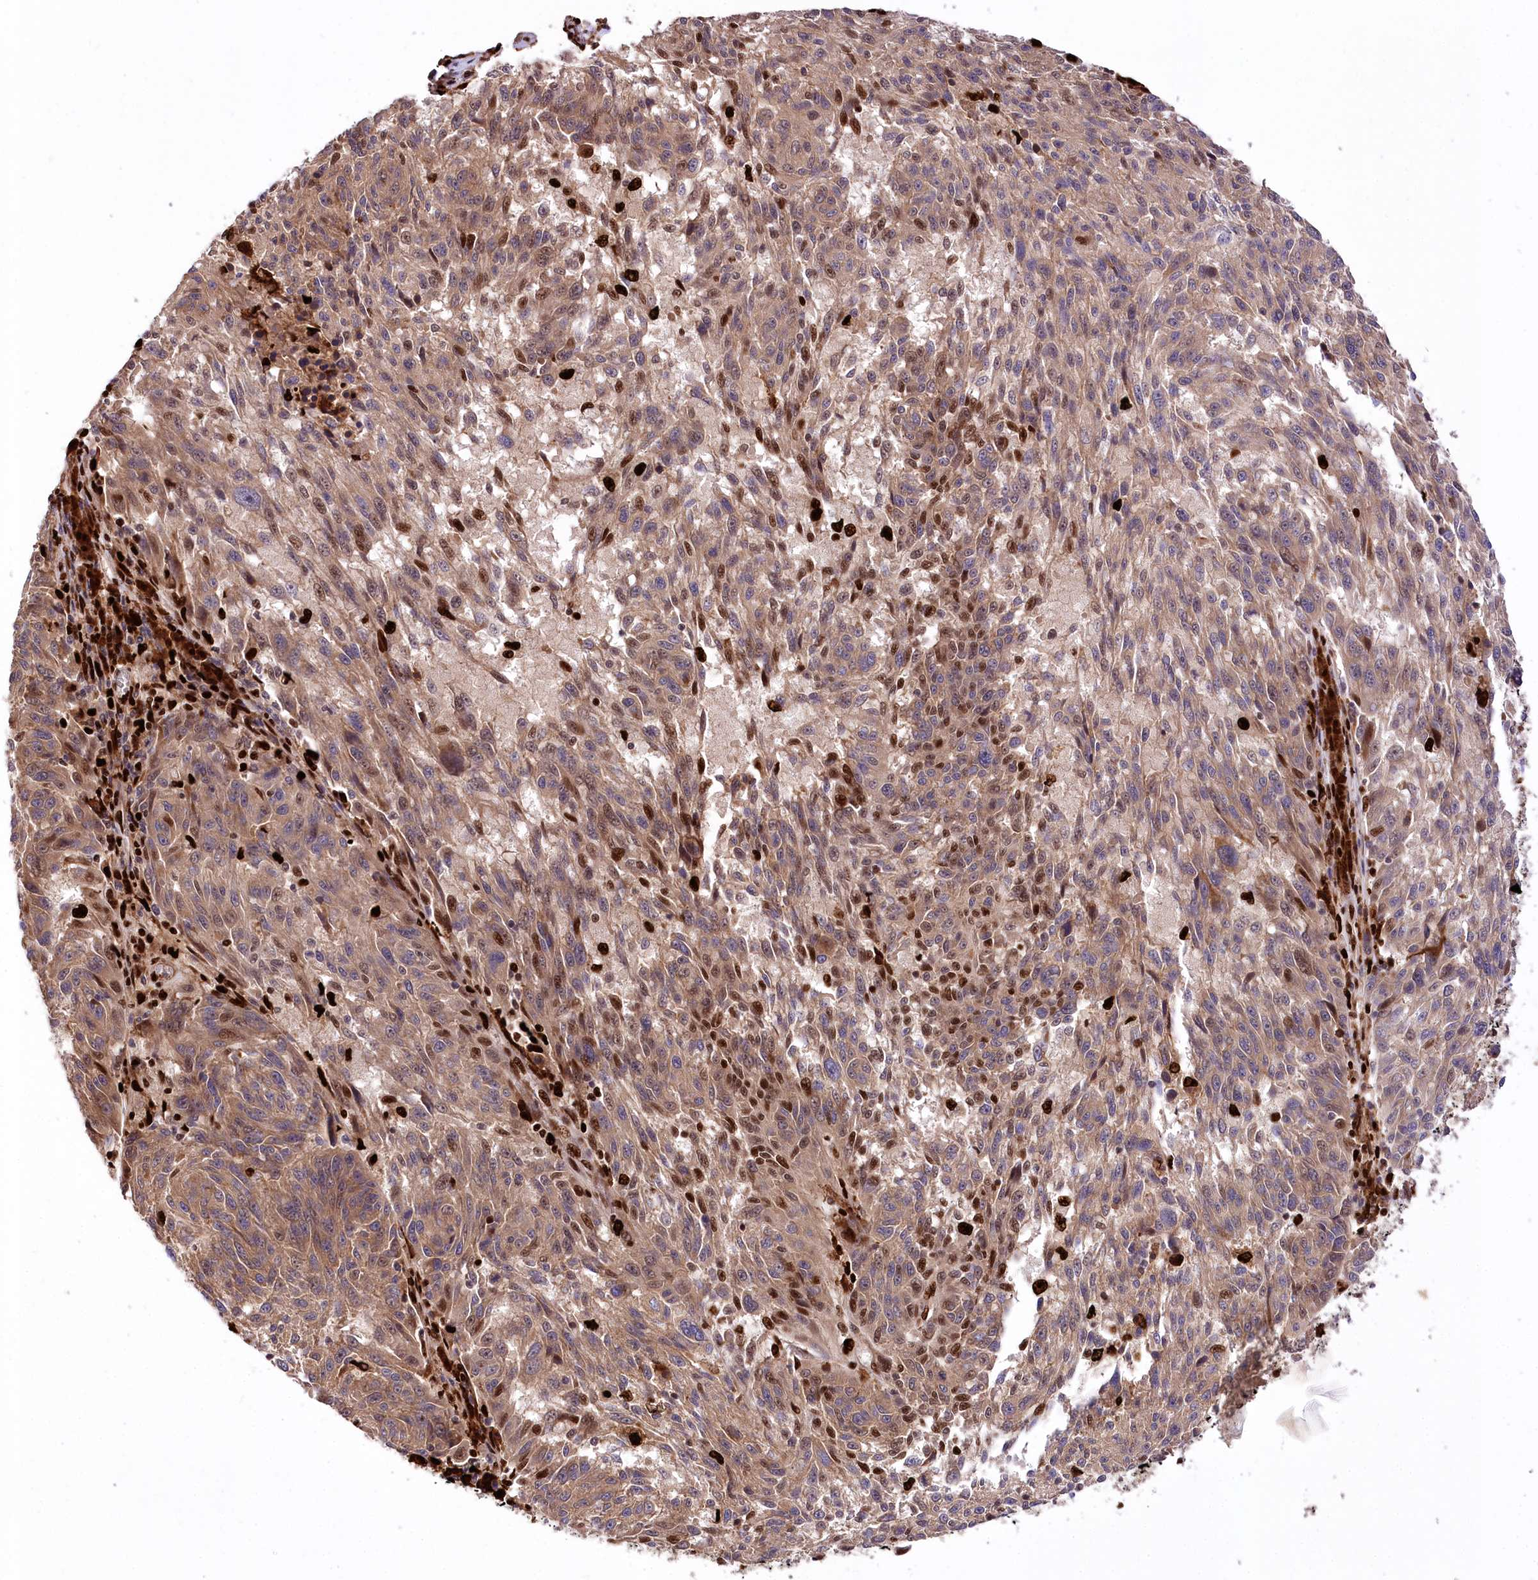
{"staining": {"intensity": "moderate", "quantity": ">75%", "location": "cytoplasmic/membranous,nuclear"}, "tissue": "melanoma", "cell_type": "Tumor cells", "image_type": "cancer", "snomed": [{"axis": "morphology", "description": "Malignant melanoma, NOS"}, {"axis": "topography", "description": "Skin"}], "caption": "A photomicrograph of human malignant melanoma stained for a protein reveals moderate cytoplasmic/membranous and nuclear brown staining in tumor cells.", "gene": "FIGN", "patient": {"sex": "male", "age": 53}}